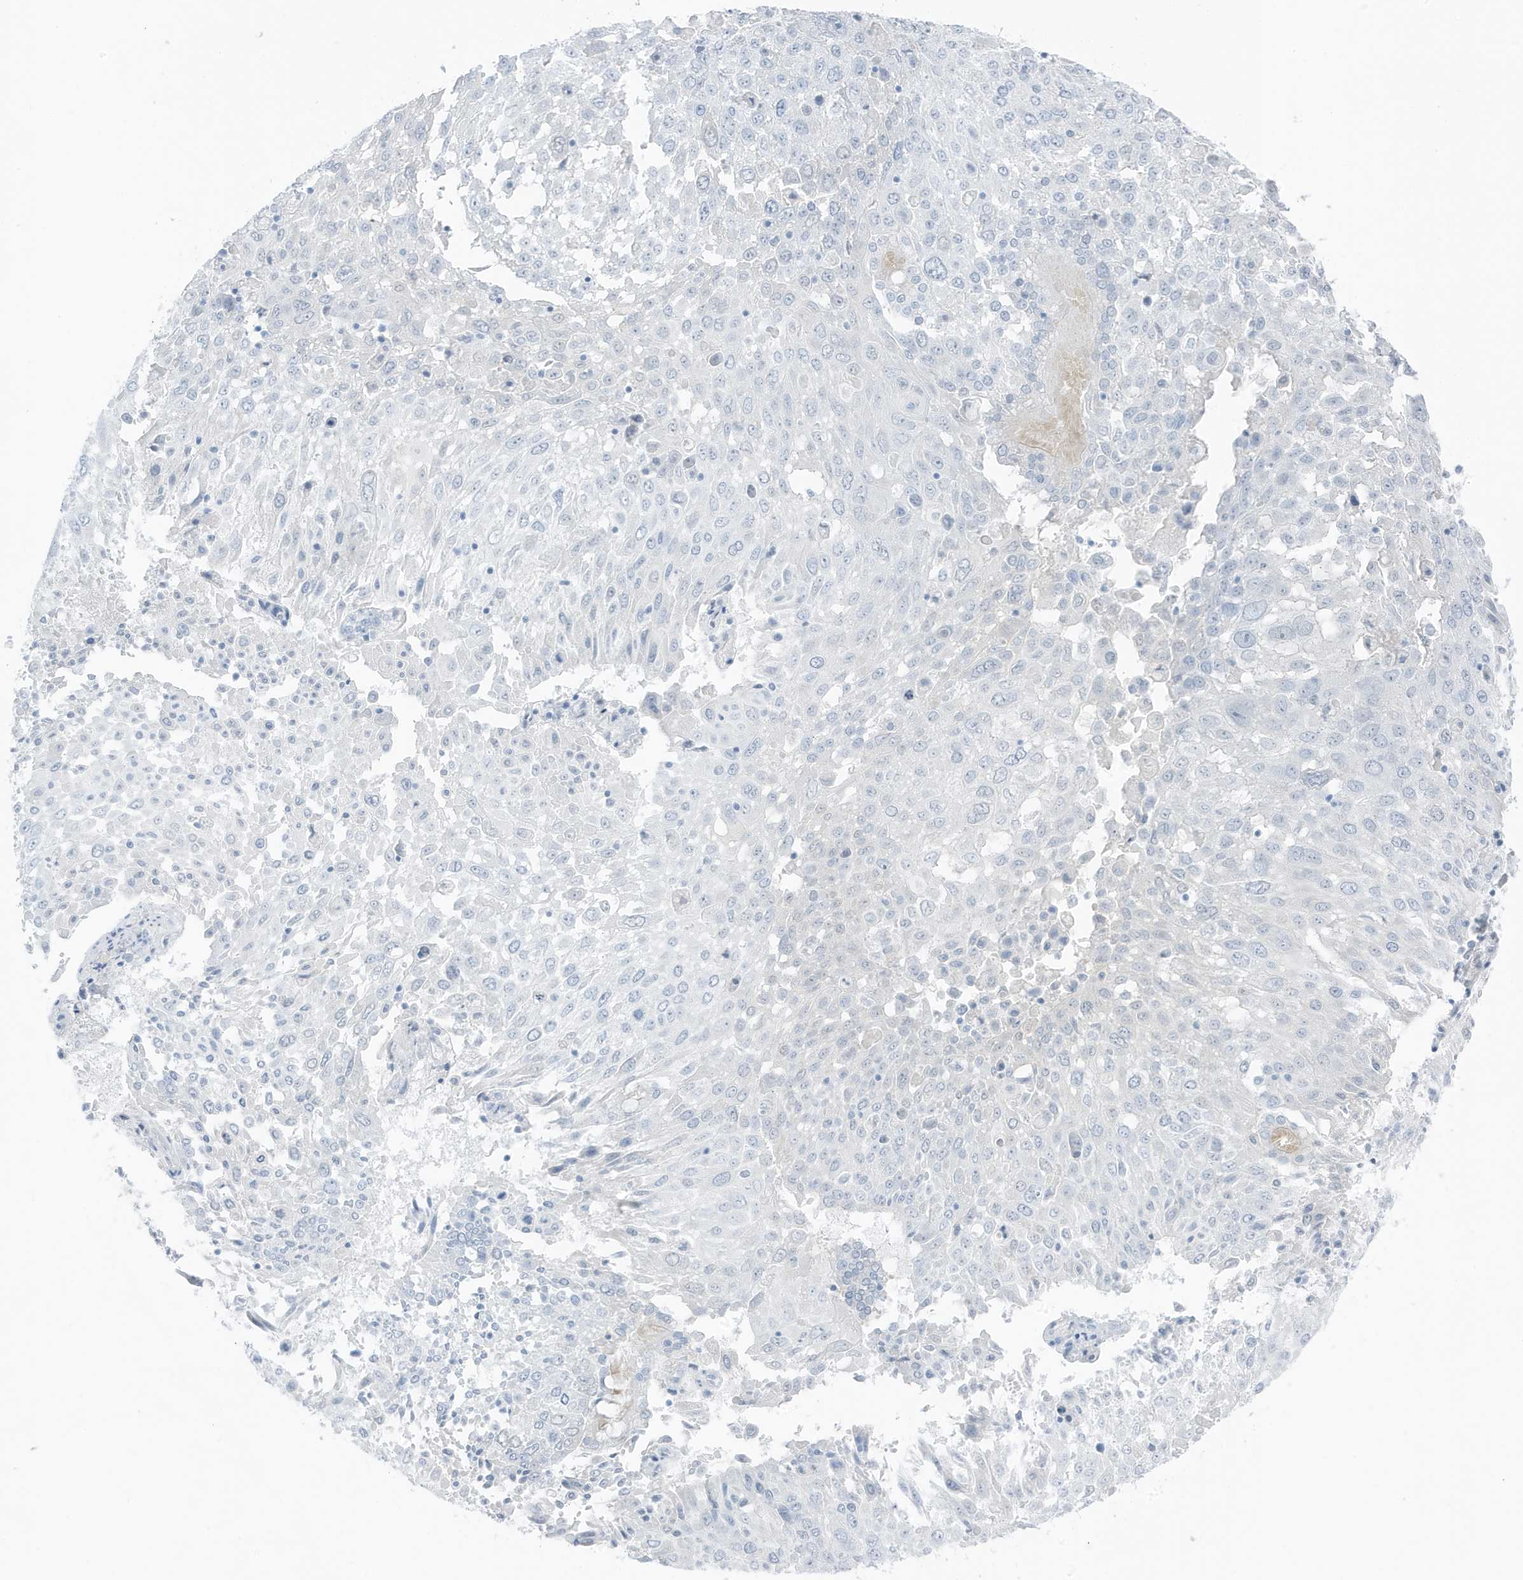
{"staining": {"intensity": "negative", "quantity": "none", "location": "none"}, "tissue": "lung cancer", "cell_type": "Tumor cells", "image_type": "cancer", "snomed": [{"axis": "morphology", "description": "Squamous cell carcinoma, NOS"}, {"axis": "topography", "description": "Lung"}], "caption": "DAB immunohistochemical staining of lung cancer (squamous cell carcinoma) displays no significant staining in tumor cells.", "gene": "ZFP64", "patient": {"sex": "male", "age": 65}}